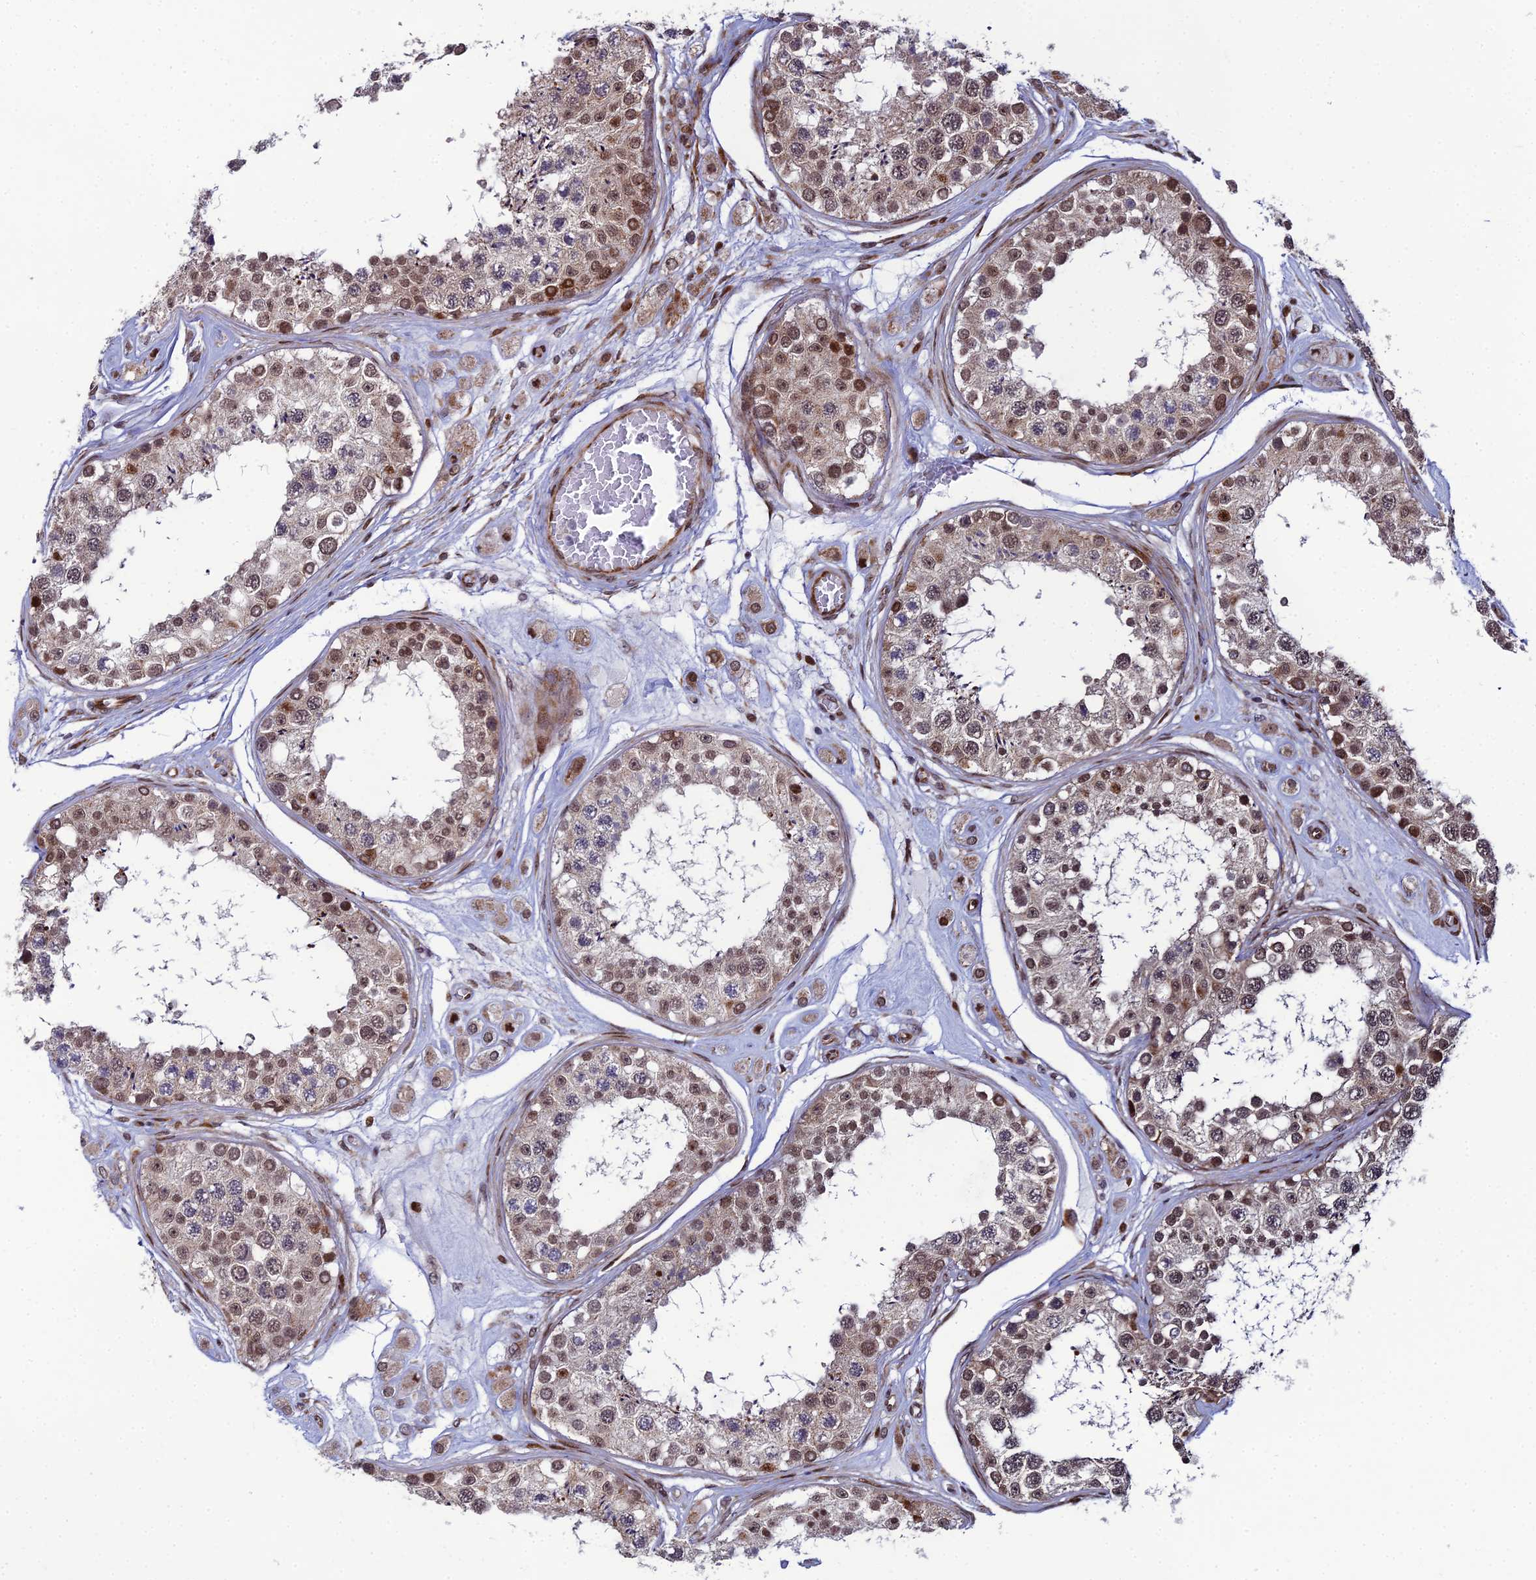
{"staining": {"intensity": "moderate", "quantity": "25%-75%", "location": "cytoplasmic/membranous,nuclear"}, "tissue": "testis", "cell_type": "Cells in seminiferous ducts", "image_type": "normal", "snomed": [{"axis": "morphology", "description": "Normal tissue, NOS"}, {"axis": "topography", "description": "Testis"}], "caption": "Immunohistochemistry histopathology image of unremarkable testis: testis stained using immunohistochemistry (IHC) shows medium levels of moderate protein expression localized specifically in the cytoplasmic/membranous,nuclear of cells in seminiferous ducts, appearing as a cytoplasmic/membranous,nuclear brown color.", "gene": "ZNF668", "patient": {"sex": "male", "age": 25}}